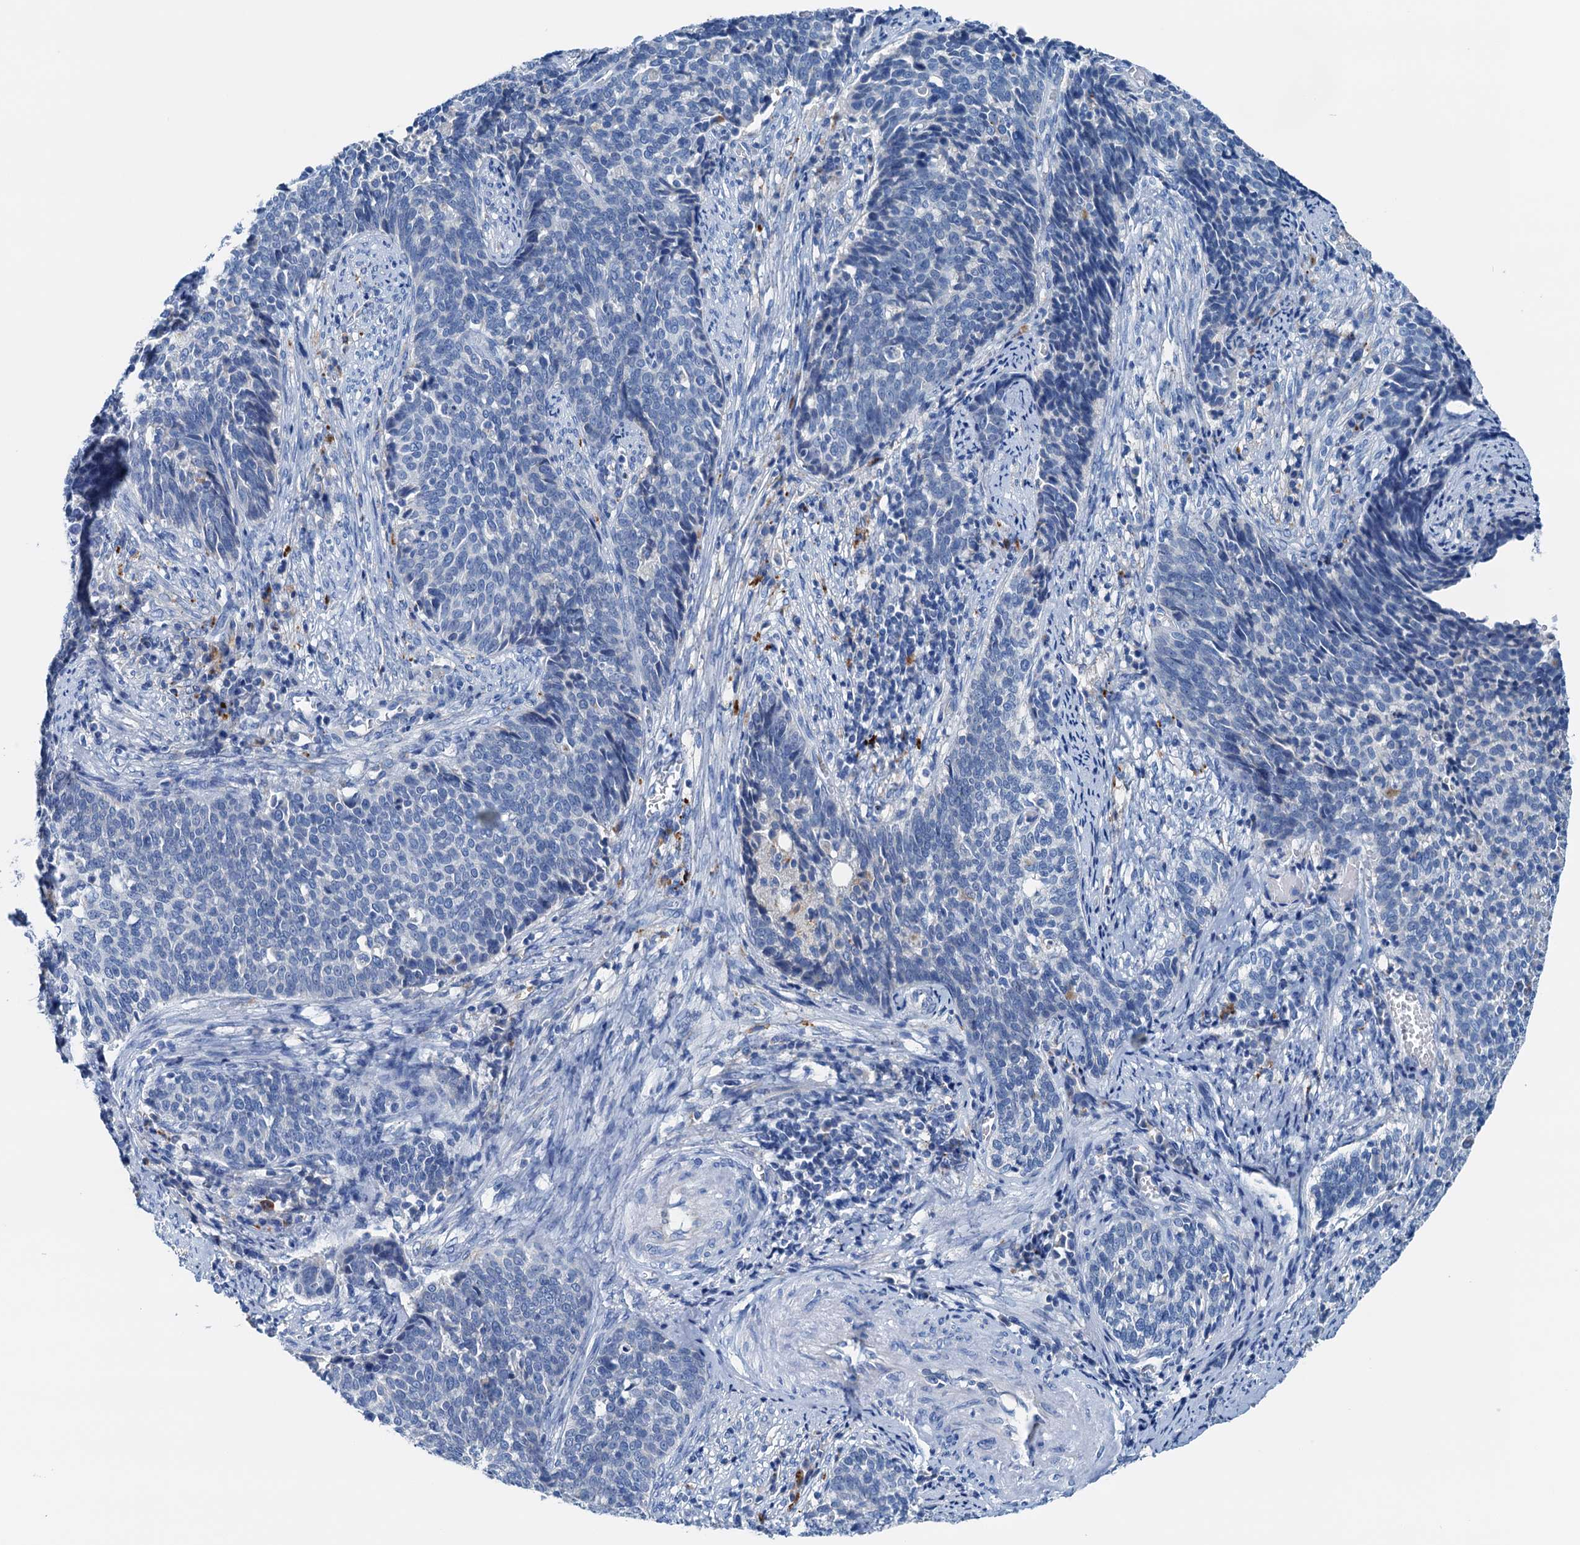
{"staining": {"intensity": "negative", "quantity": "none", "location": "none"}, "tissue": "cervical cancer", "cell_type": "Tumor cells", "image_type": "cancer", "snomed": [{"axis": "morphology", "description": "Squamous cell carcinoma, NOS"}, {"axis": "topography", "description": "Cervix"}], "caption": "A micrograph of human cervical cancer (squamous cell carcinoma) is negative for staining in tumor cells.", "gene": "C1QTNF4", "patient": {"sex": "female", "age": 39}}